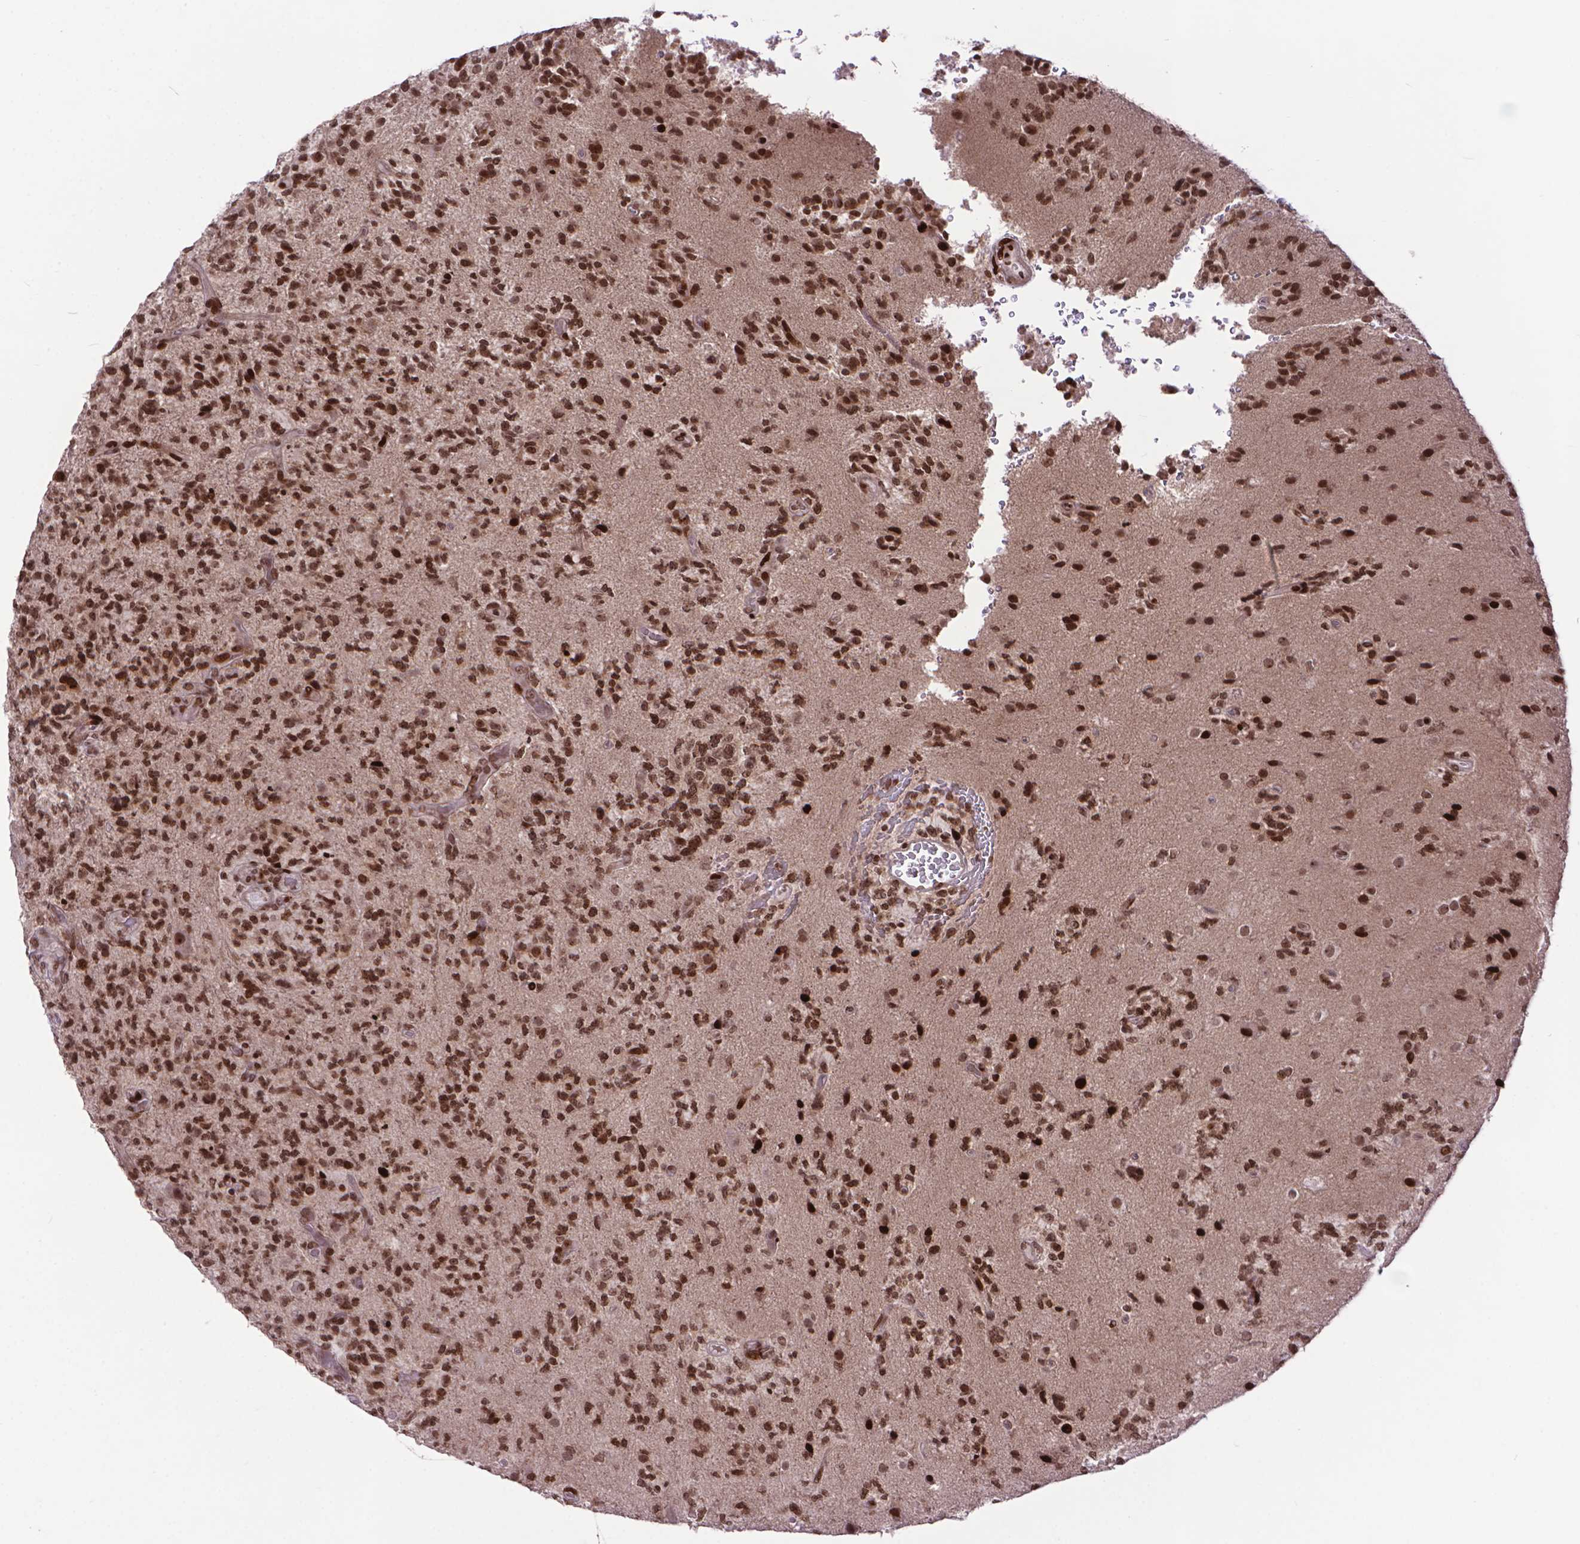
{"staining": {"intensity": "moderate", "quantity": ">75%", "location": "nuclear"}, "tissue": "glioma", "cell_type": "Tumor cells", "image_type": "cancer", "snomed": [{"axis": "morphology", "description": "Glioma, malignant, High grade"}, {"axis": "topography", "description": "Brain"}], "caption": "Tumor cells show medium levels of moderate nuclear staining in about >75% of cells in human glioma.", "gene": "AMER1", "patient": {"sex": "female", "age": 71}}